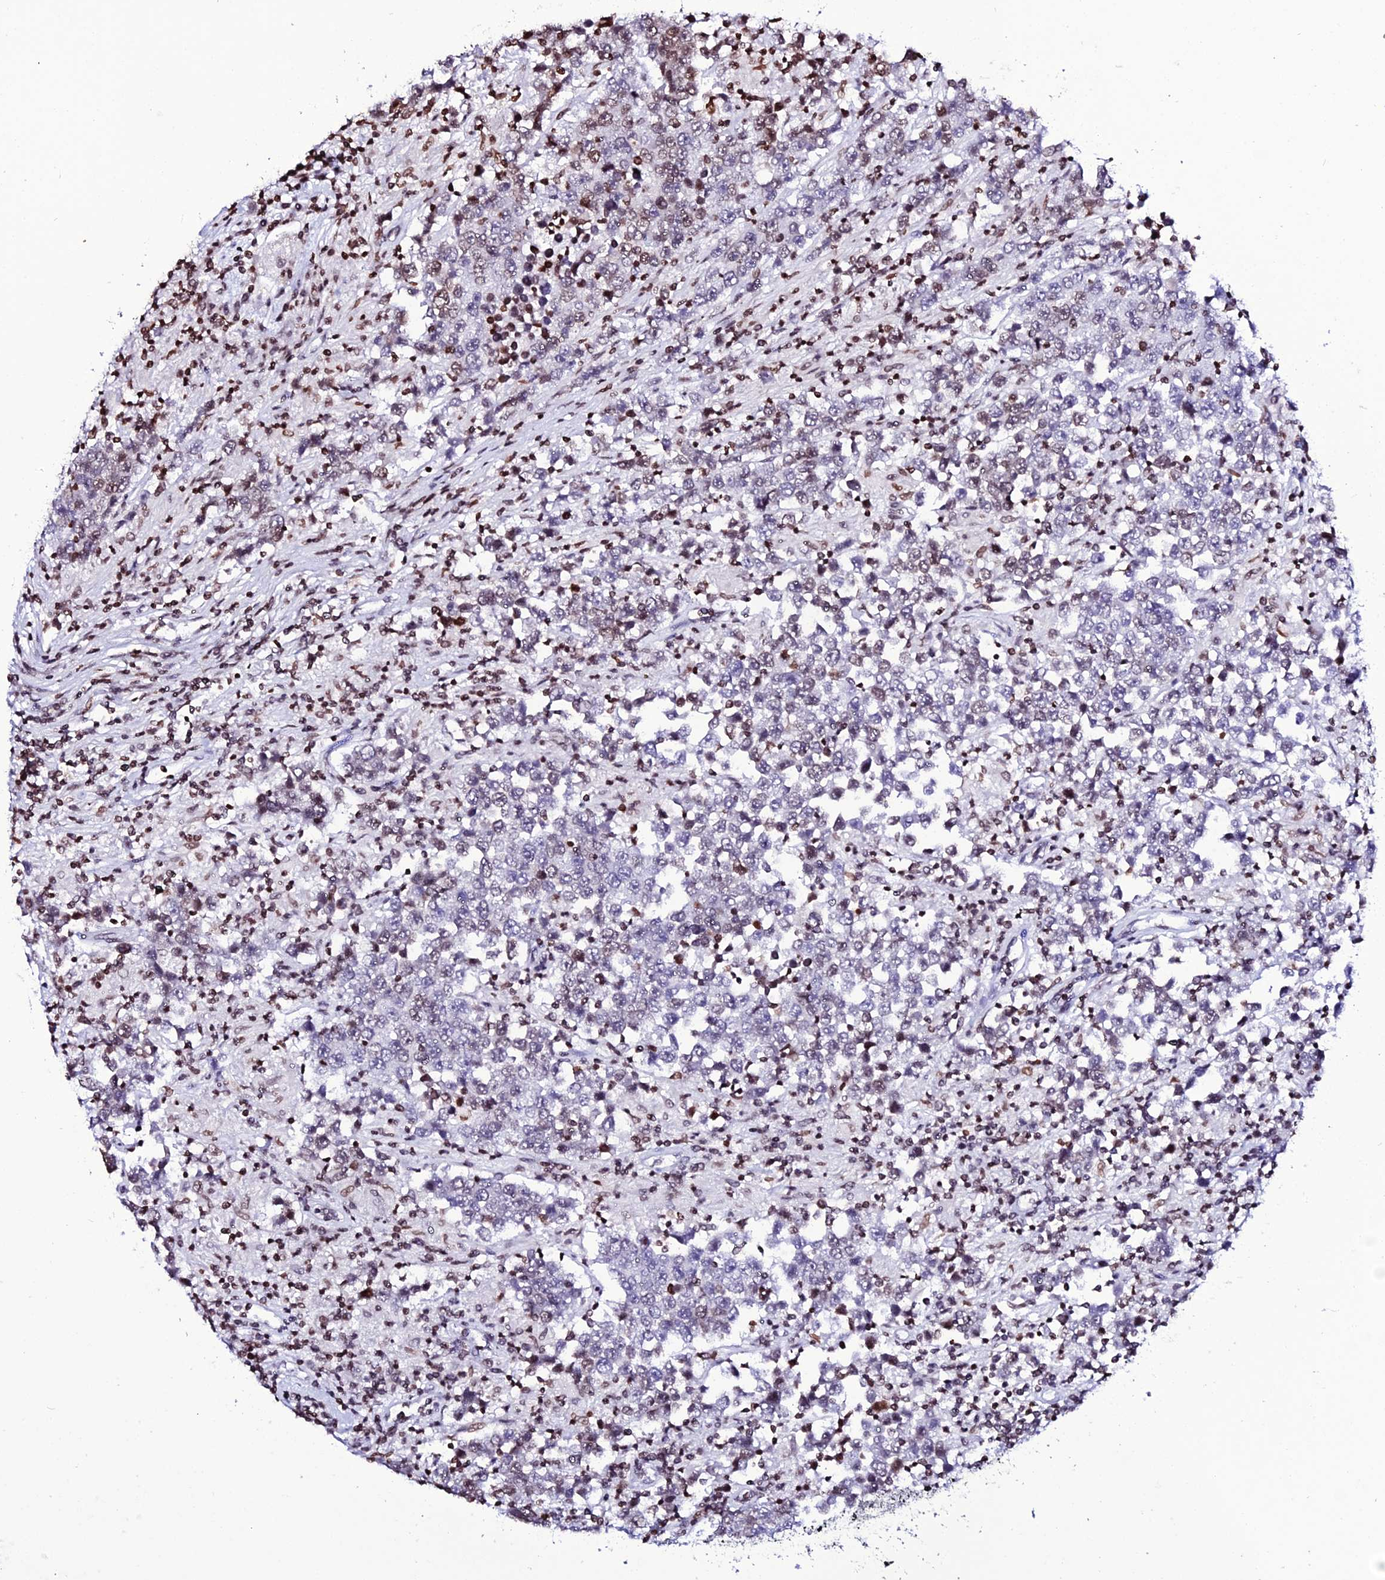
{"staining": {"intensity": "weak", "quantity": "<25%", "location": "nuclear"}, "tissue": "testis cancer", "cell_type": "Tumor cells", "image_type": "cancer", "snomed": [{"axis": "morphology", "description": "Normal tissue, NOS"}, {"axis": "morphology", "description": "Urothelial carcinoma, High grade"}, {"axis": "morphology", "description": "Seminoma, NOS"}, {"axis": "morphology", "description": "Carcinoma, Embryonal, NOS"}, {"axis": "topography", "description": "Urinary bladder"}, {"axis": "topography", "description": "Testis"}], "caption": "Photomicrograph shows no protein positivity in tumor cells of testis urothelial carcinoma (high-grade) tissue.", "gene": "MACROH2A2", "patient": {"sex": "male", "age": 41}}